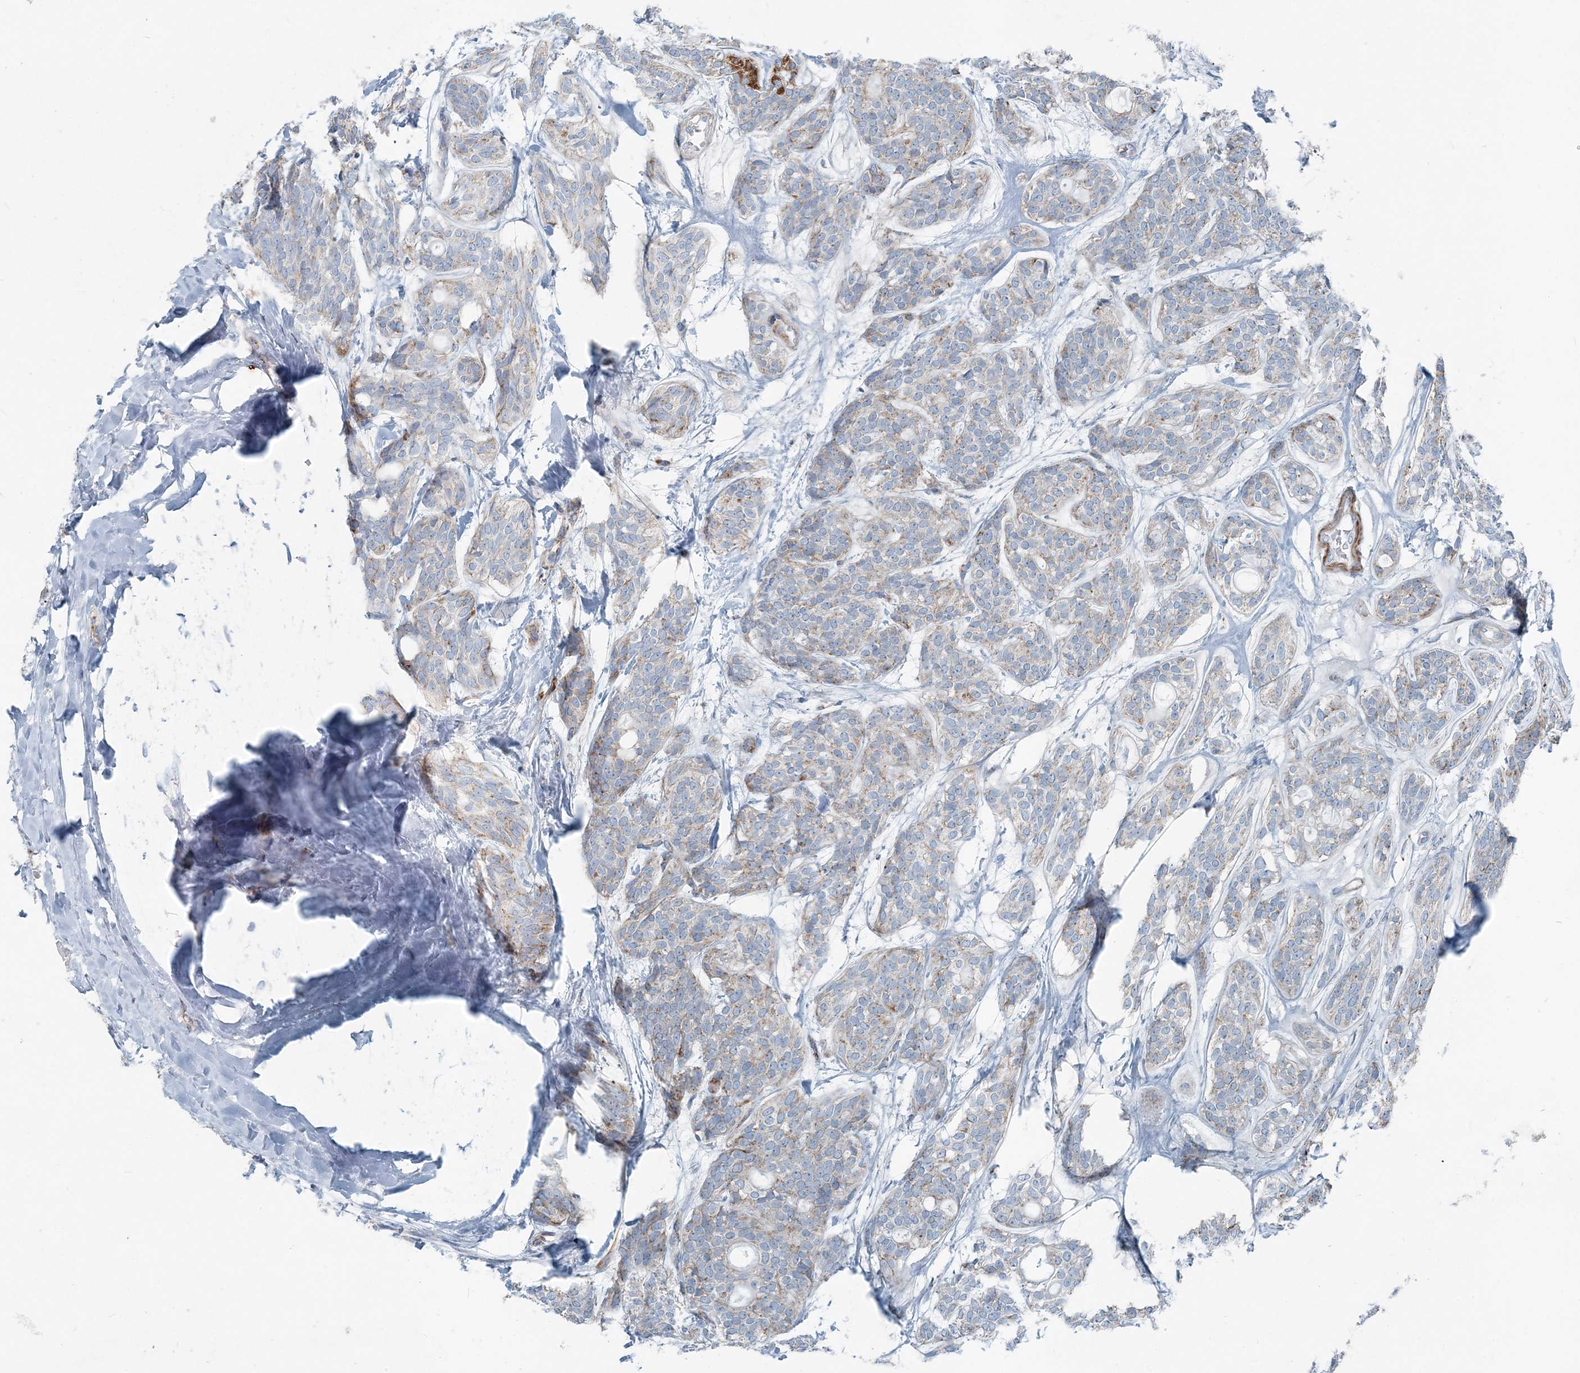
{"staining": {"intensity": "weak", "quantity": "25%-75%", "location": "cytoplasmic/membranous"}, "tissue": "head and neck cancer", "cell_type": "Tumor cells", "image_type": "cancer", "snomed": [{"axis": "morphology", "description": "Adenocarcinoma, NOS"}, {"axis": "topography", "description": "Head-Neck"}], "caption": "Protein staining by IHC shows weak cytoplasmic/membranous positivity in about 25%-75% of tumor cells in head and neck cancer (adenocarcinoma). The staining was performed using DAB (3,3'-diaminobenzidine) to visualize the protein expression in brown, while the nuclei were stained in blue with hematoxylin (Magnification: 20x).", "gene": "INTU", "patient": {"sex": "male", "age": 66}}